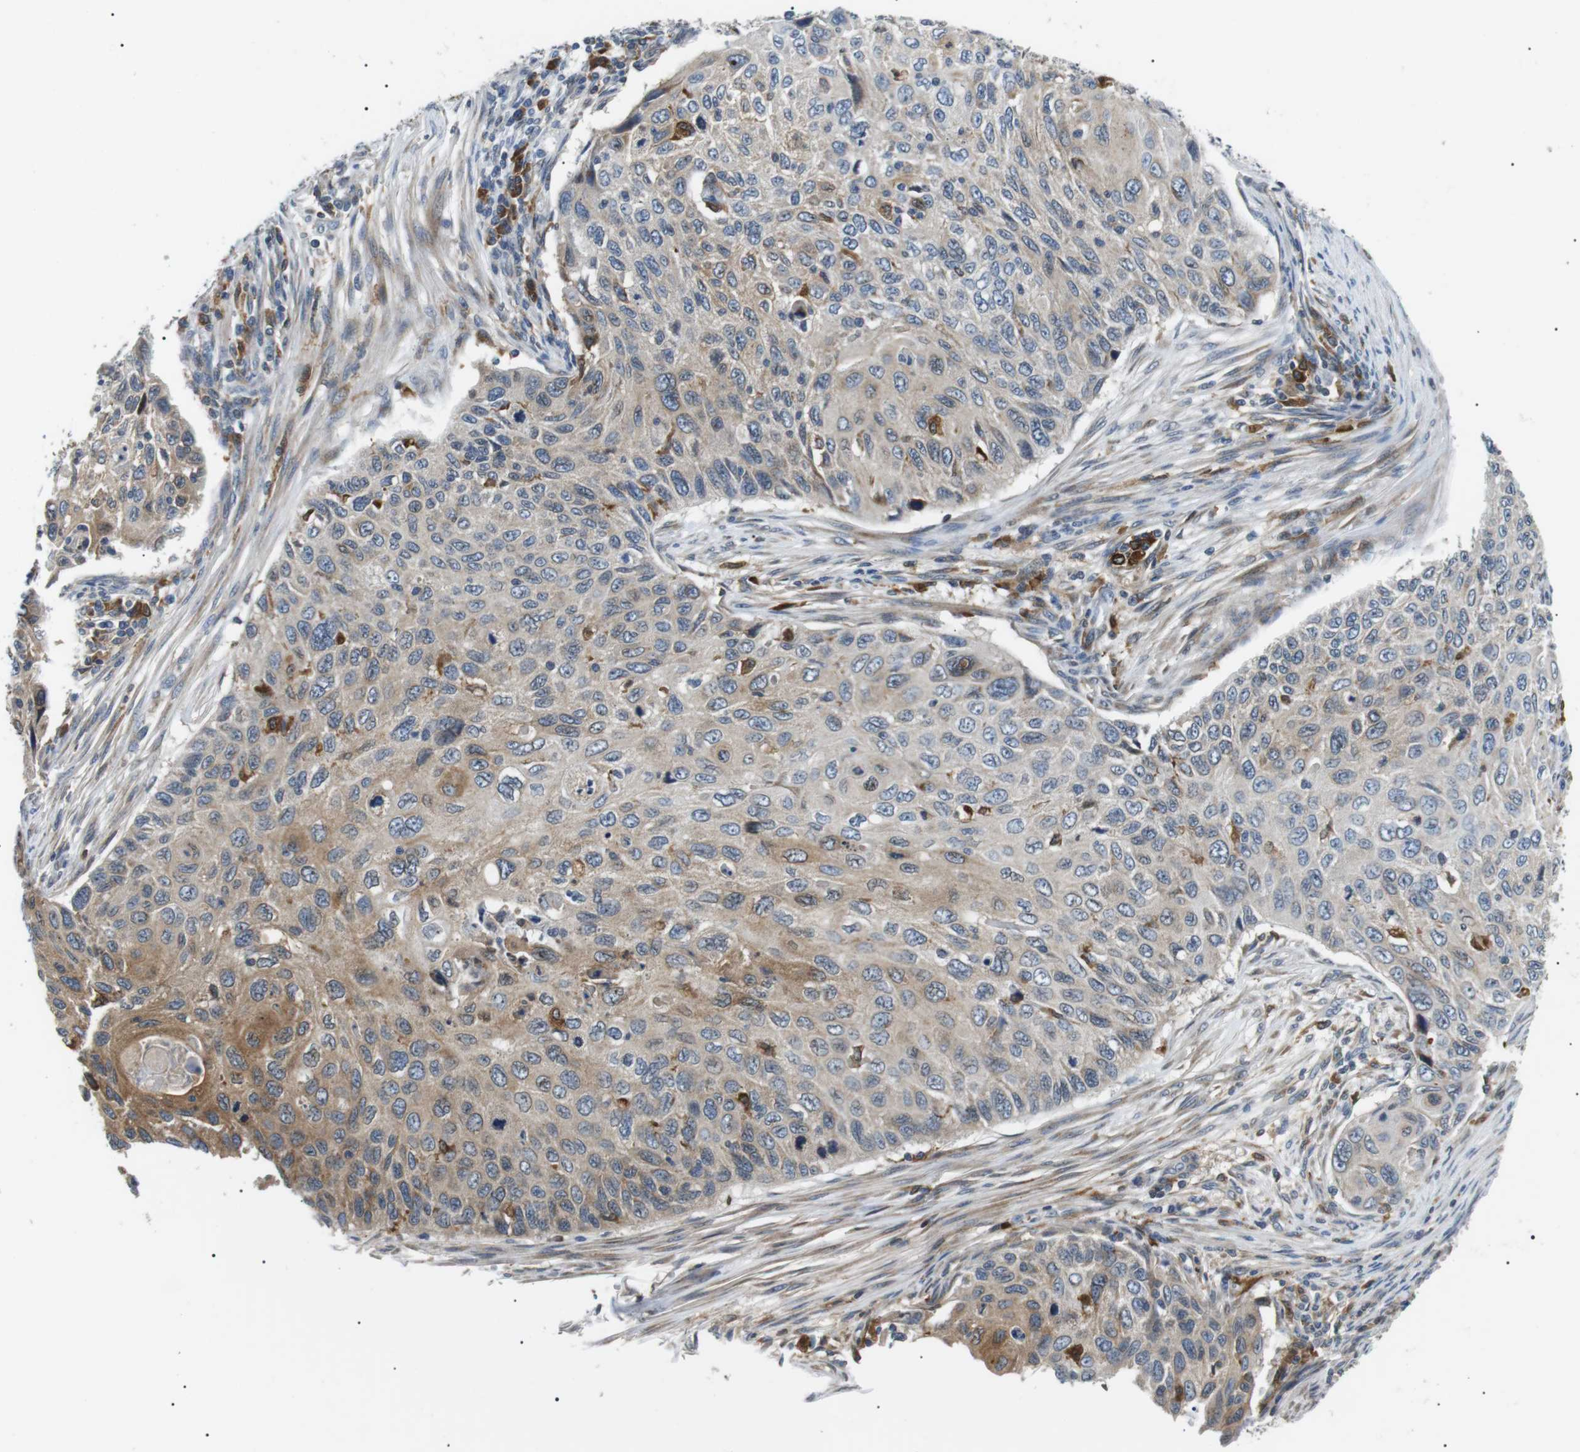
{"staining": {"intensity": "weak", "quantity": "25%-75%", "location": "cytoplasmic/membranous"}, "tissue": "cervical cancer", "cell_type": "Tumor cells", "image_type": "cancer", "snomed": [{"axis": "morphology", "description": "Squamous cell carcinoma, NOS"}, {"axis": "topography", "description": "Cervix"}], "caption": "Squamous cell carcinoma (cervical) stained with DAB (3,3'-diaminobenzidine) immunohistochemistry (IHC) demonstrates low levels of weak cytoplasmic/membranous staining in about 25%-75% of tumor cells.", "gene": "RAB9A", "patient": {"sex": "female", "age": 70}}